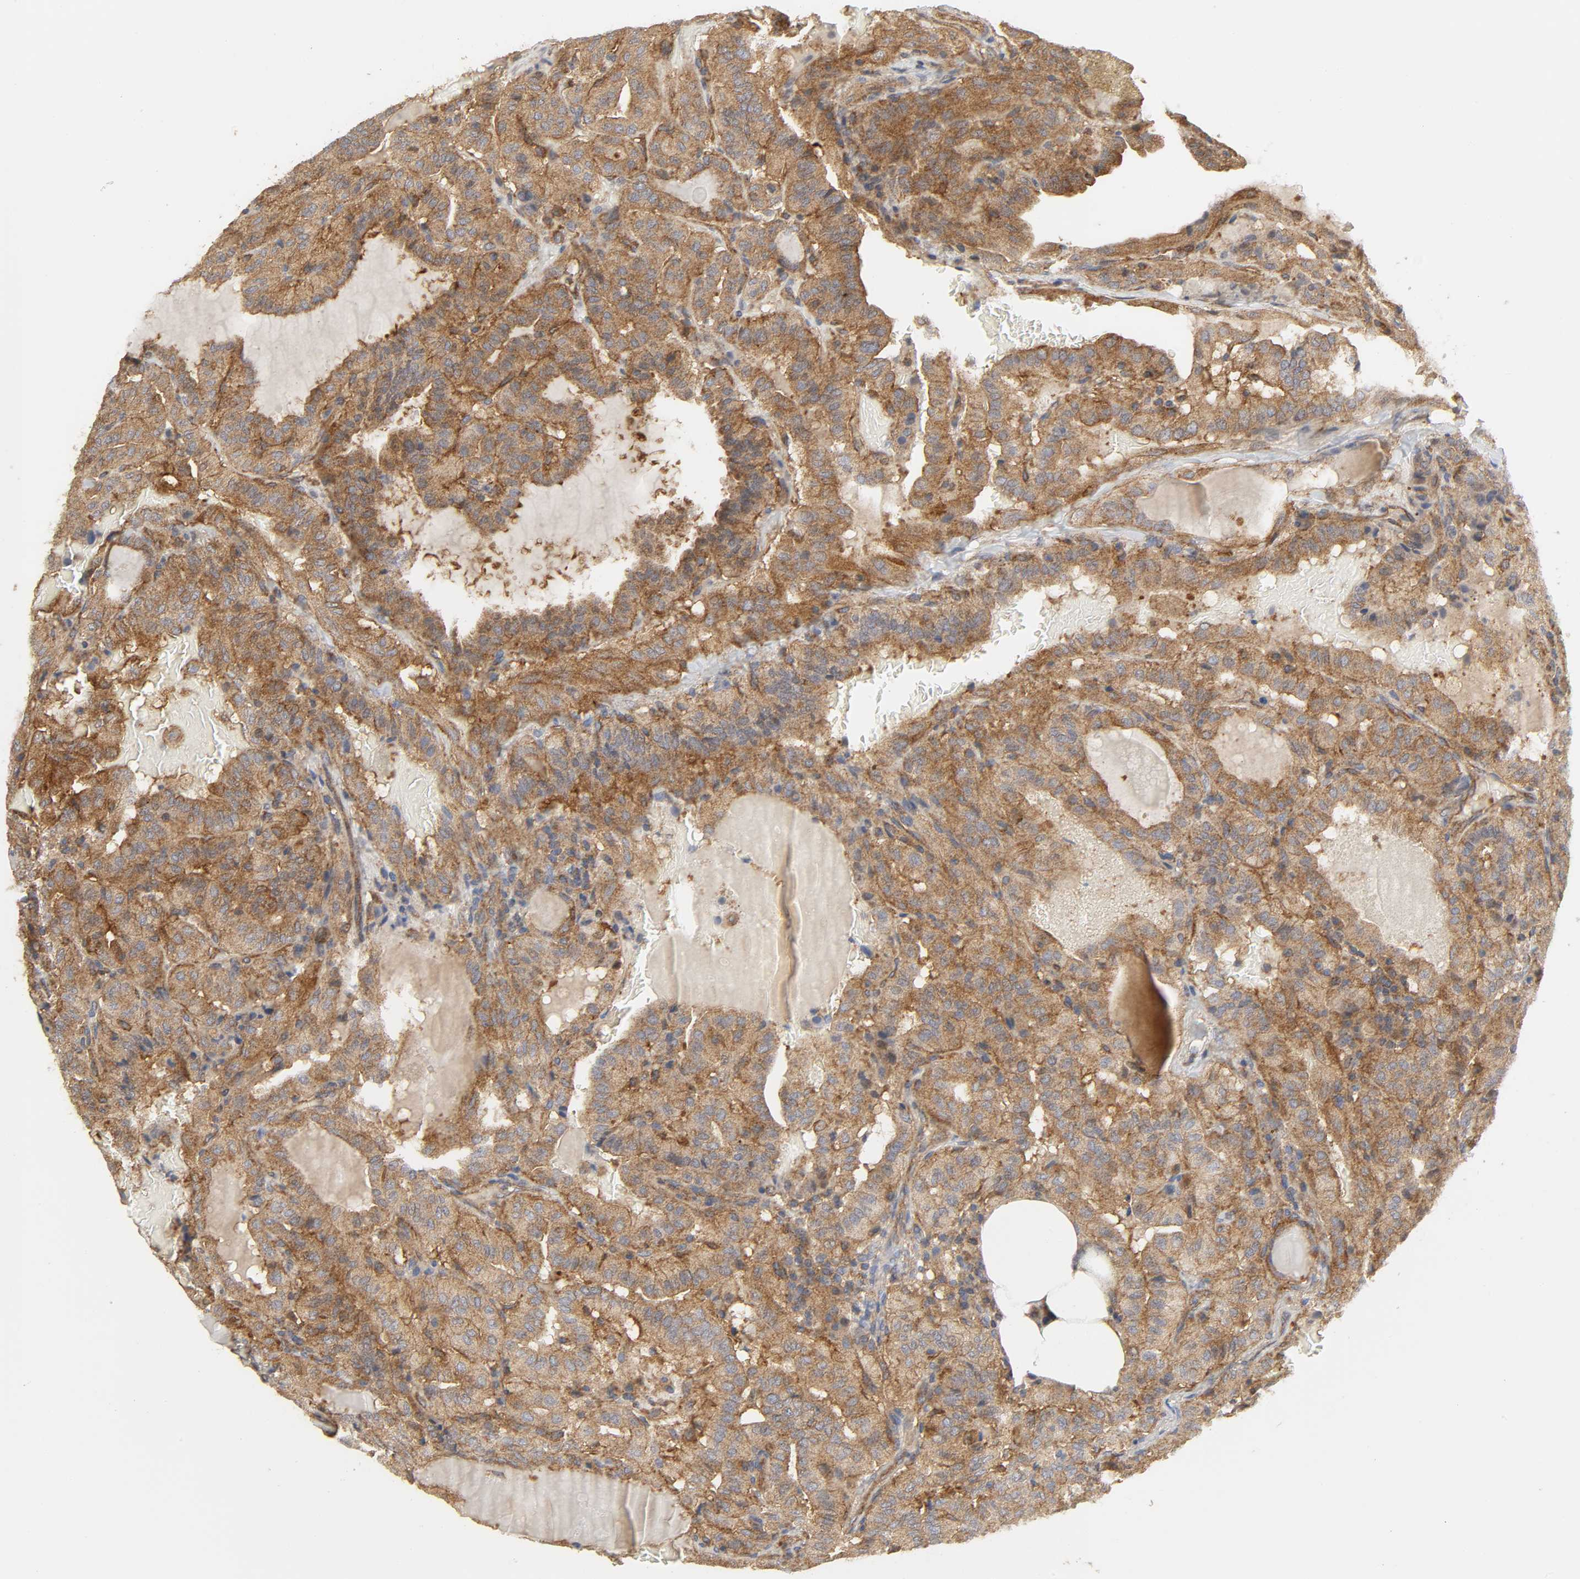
{"staining": {"intensity": "strong", "quantity": ">75%", "location": "cytoplasmic/membranous"}, "tissue": "thyroid cancer", "cell_type": "Tumor cells", "image_type": "cancer", "snomed": [{"axis": "morphology", "description": "Papillary adenocarcinoma, NOS"}, {"axis": "topography", "description": "Thyroid gland"}], "caption": "Immunohistochemistry micrograph of thyroid cancer stained for a protein (brown), which demonstrates high levels of strong cytoplasmic/membranous expression in about >75% of tumor cells.", "gene": "SH3GLB1", "patient": {"sex": "male", "age": 77}}